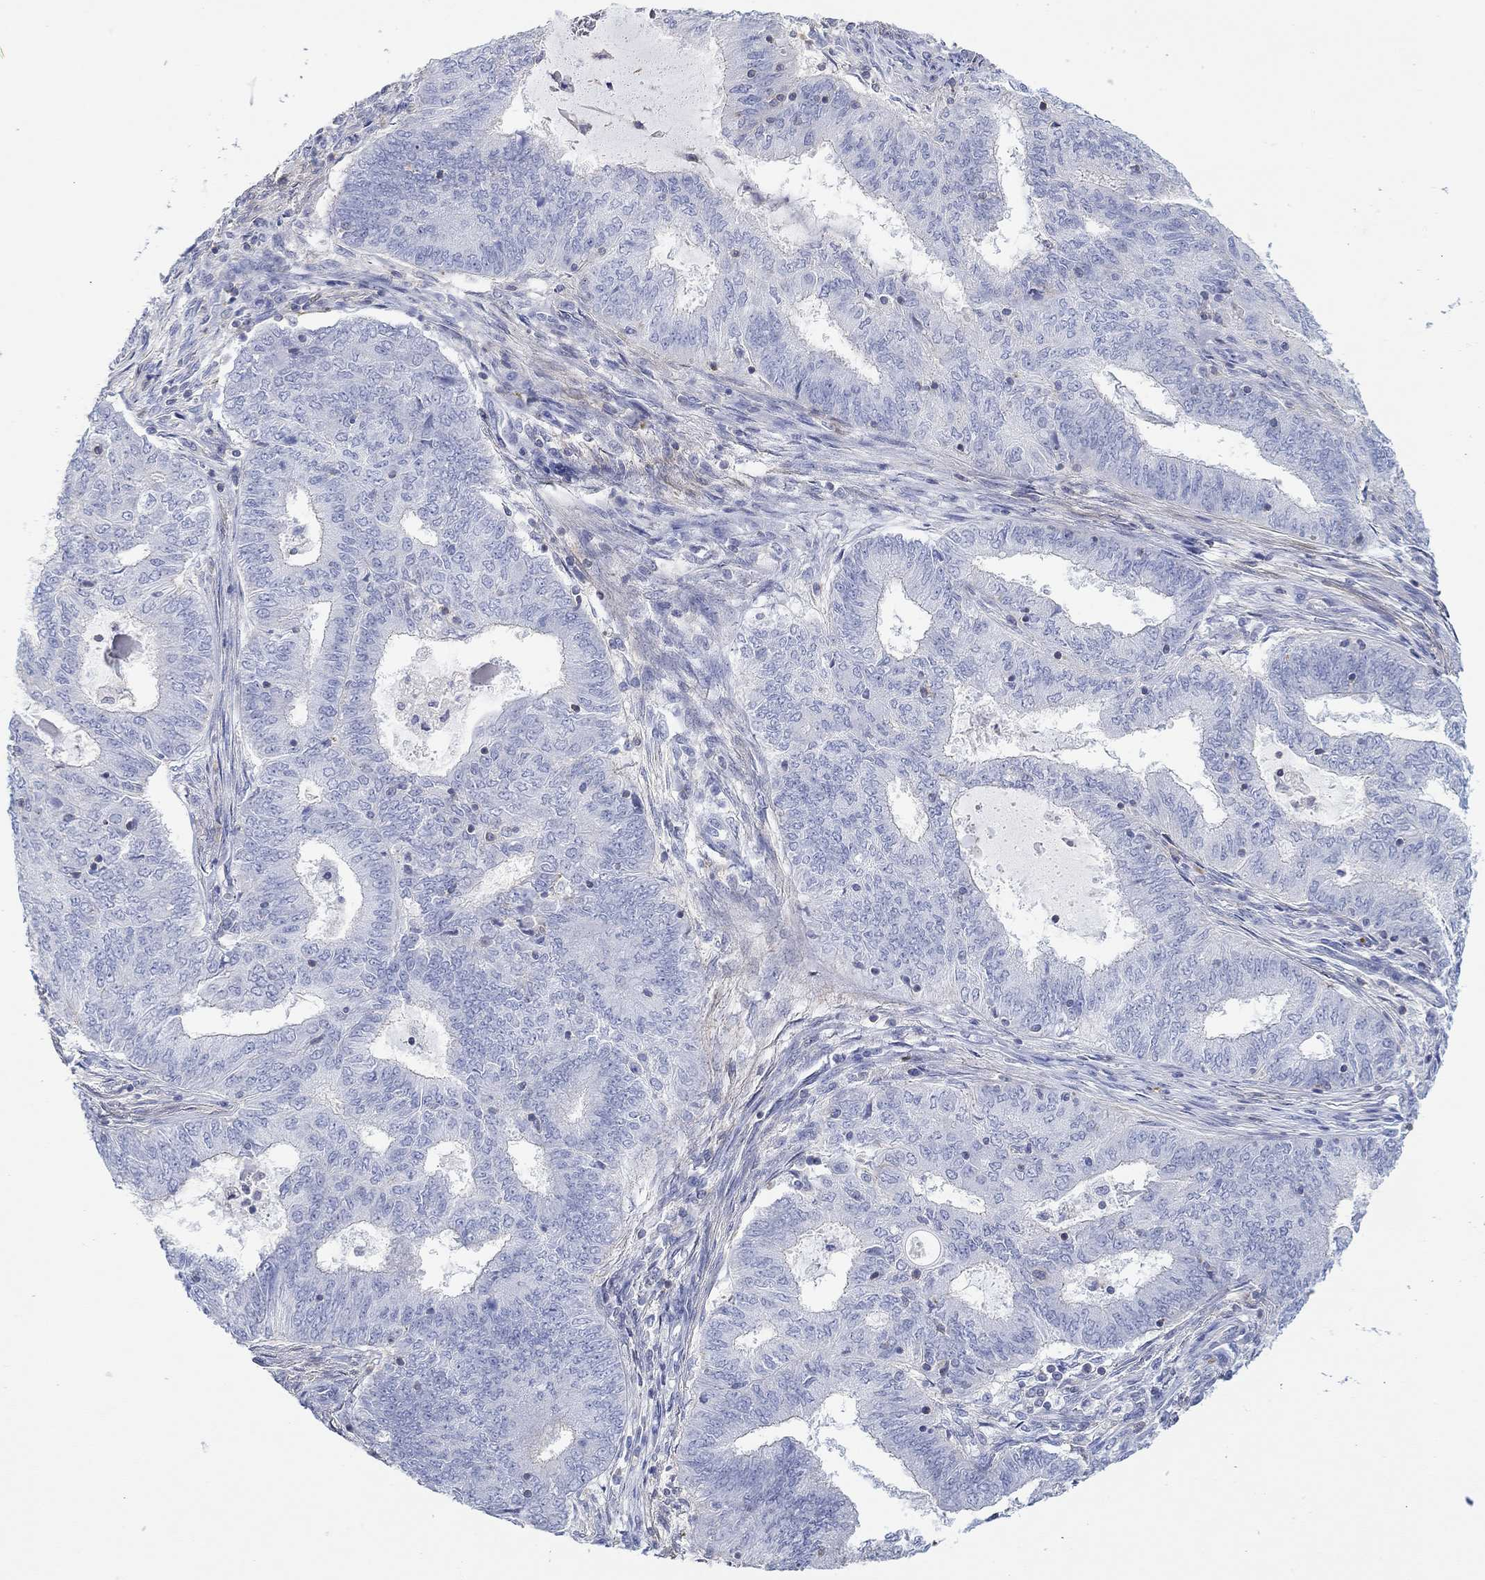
{"staining": {"intensity": "negative", "quantity": "none", "location": "none"}, "tissue": "endometrial cancer", "cell_type": "Tumor cells", "image_type": "cancer", "snomed": [{"axis": "morphology", "description": "Adenocarcinoma, NOS"}, {"axis": "topography", "description": "Endometrium"}], "caption": "A micrograph of endometrial cancer (adenocarcinoma) stained for a protein exhibits no brown staining in tumor cells. The staining was performed using DAB to visualize the protein expression in brown, while the nuclei were stained in blue with hematoxylin (Magnification: 20x).", "gene": "PPIL6", "patient": {"sex": "female", "age": 62}}